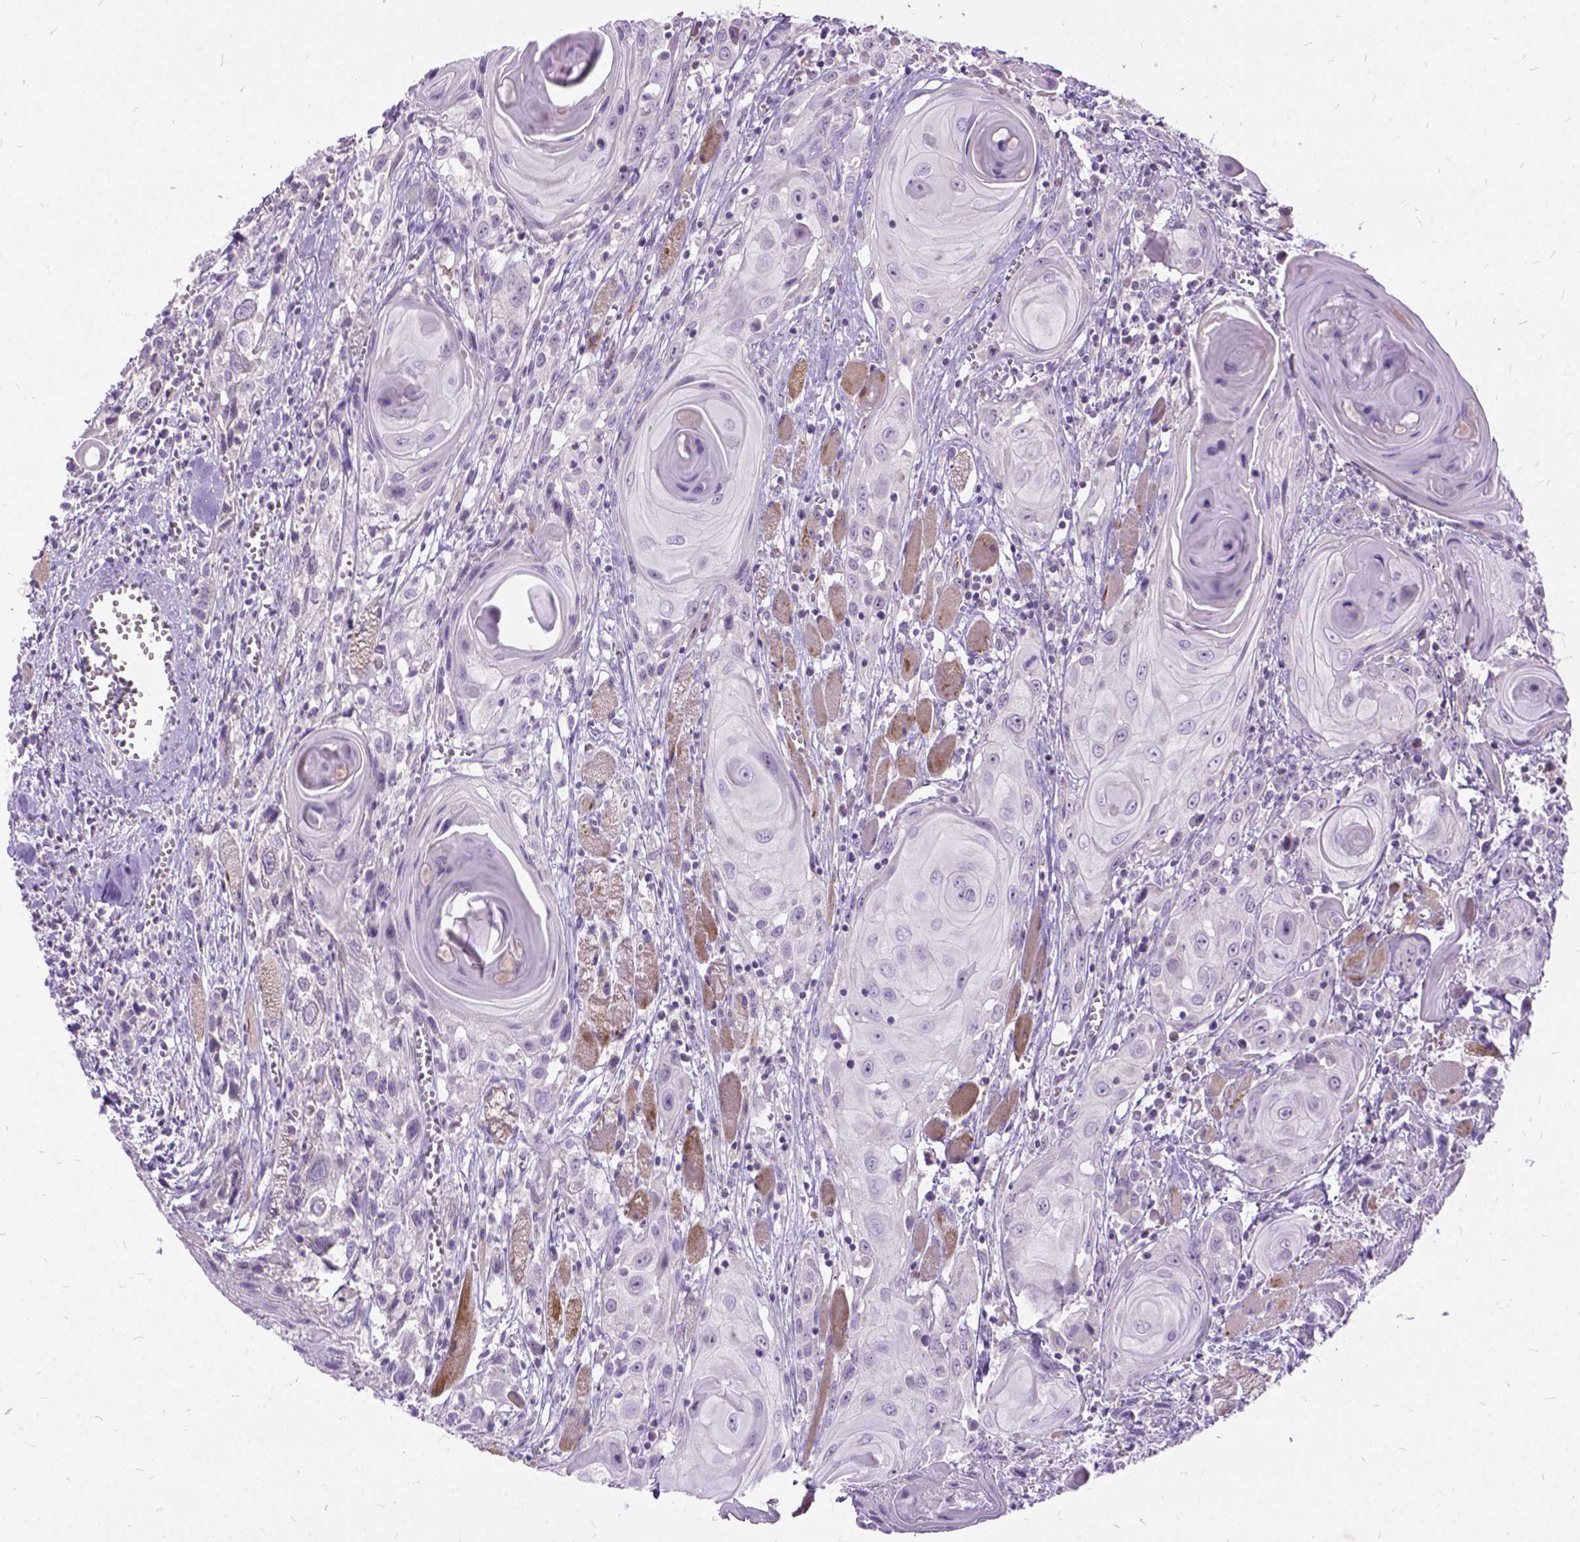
{"staining": {"intensity": "negative", "quantity": "none", "location": "none"}, "tissue": "head and neck cancer", "cell_type": "Tumor cells", "image_type": "cancer", "snomed": [{"axis": "morphology", "description": "Squamous cell carcinoma, NOS"}, {"axis": "topography", "description": "Head-Neck"}], "caption": "Immunohistochemistry (IHC) micrograph of head and neck squamous cell carcinoma stained for a protein (brown), which shows no positivity in tumor cells.", "gene": "CTAG2", "patient": {"sex": "female", "age": 80}}